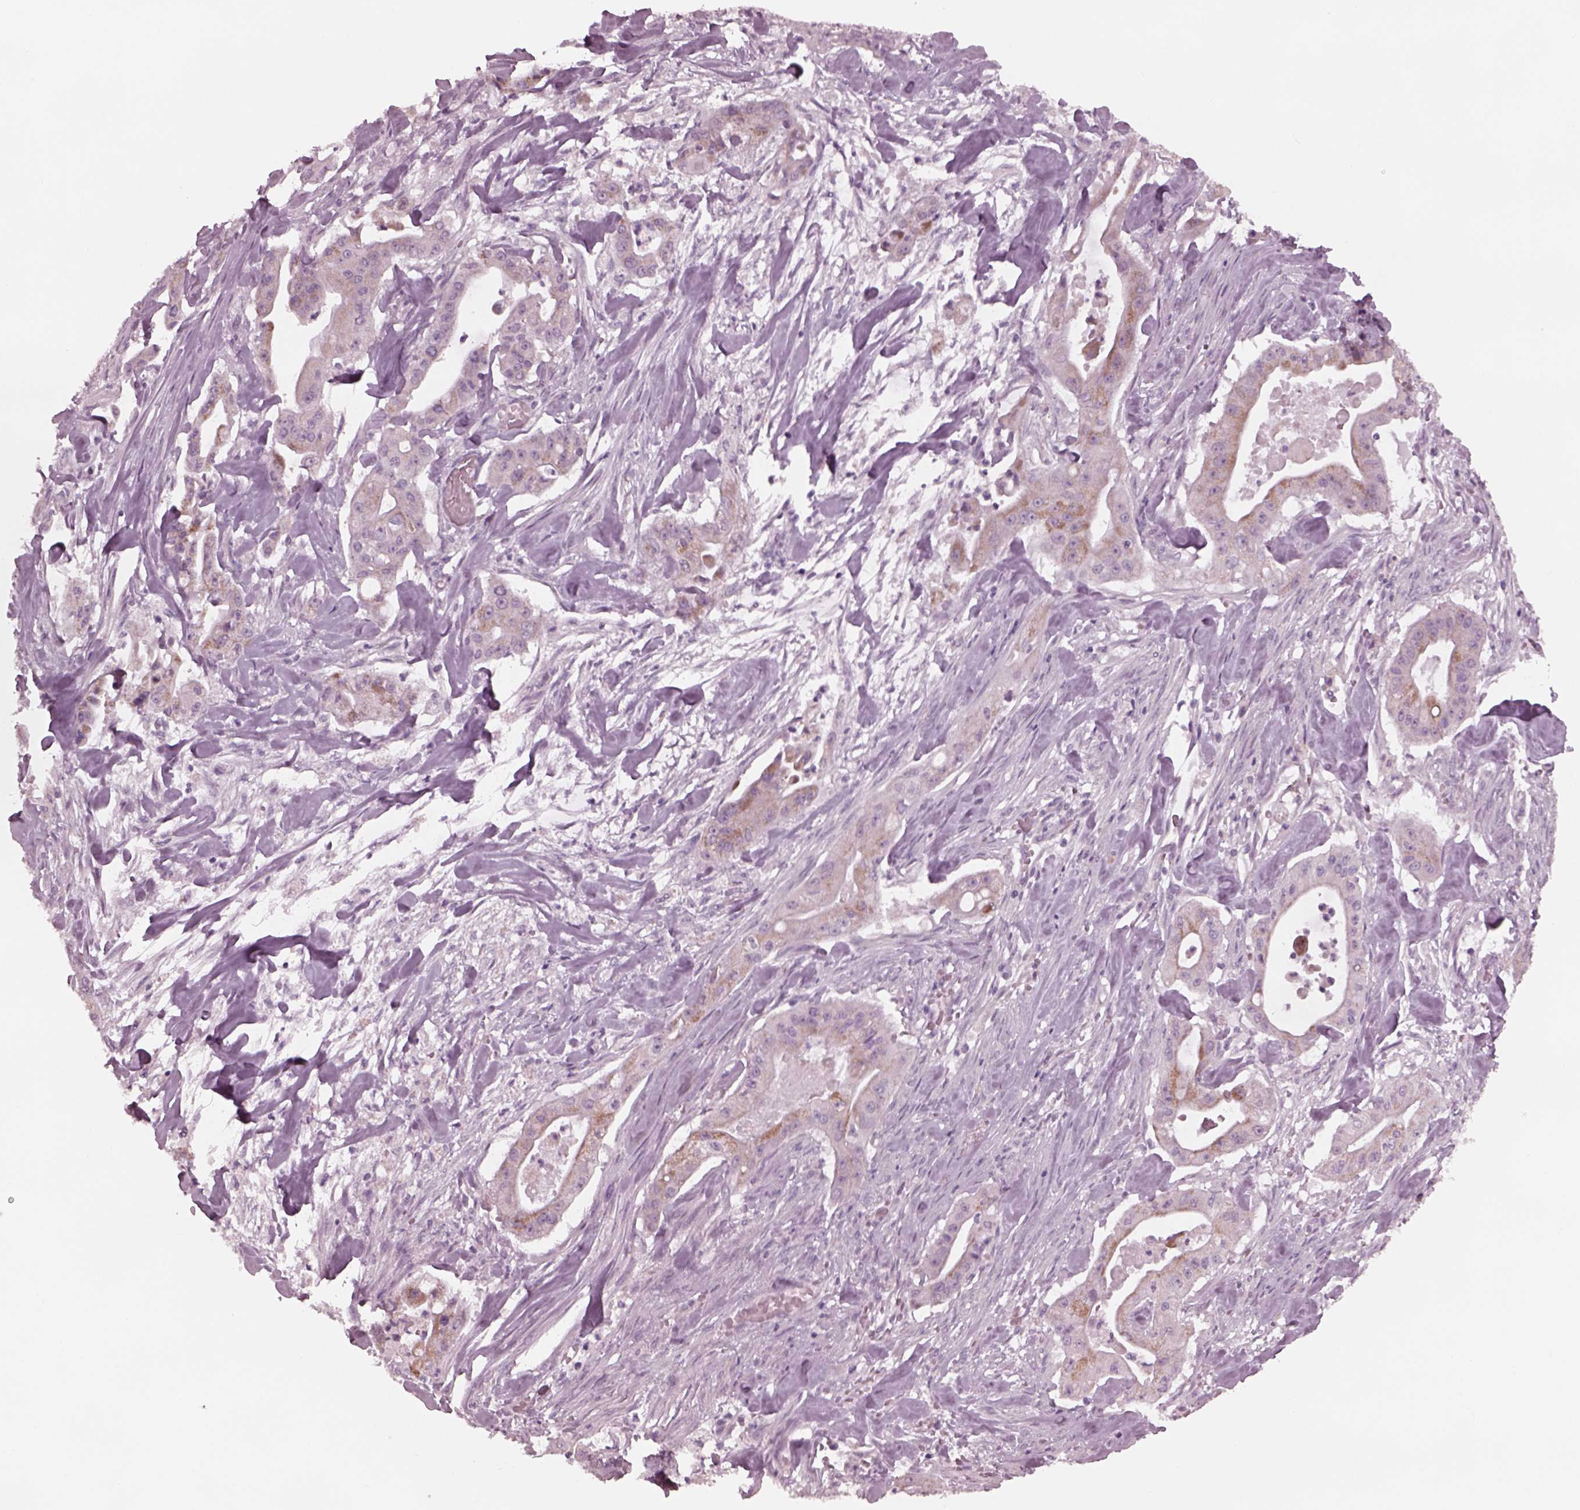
{"staining": {"intensity": "moderate", "quantity": "<25%", "location": "cytoplasmic/membranous"}, "tissue": "pancreatic cancer", "cell_type": "Tumor cells", "image_type": "cancer", "snomed": [{"axis": "morphology", "description": "Normal tissue, NOS"}, {"axis": "morphology", "description": "Inflammation, NOS"}, {"axis": "morphology", "description": "Adenocarcinoma, NOS"}, {"axis": "topography", "description": "Pancreas"}], "caption": "Immunohistochemical staining of human pancreatic adenocarcinoma shows low levels of moderate cytoplasmic/membranous protein positivity in about <25% of tumor cells.", "gene": "CELSR3", "patient": {"sex": "male", "age": 57}}